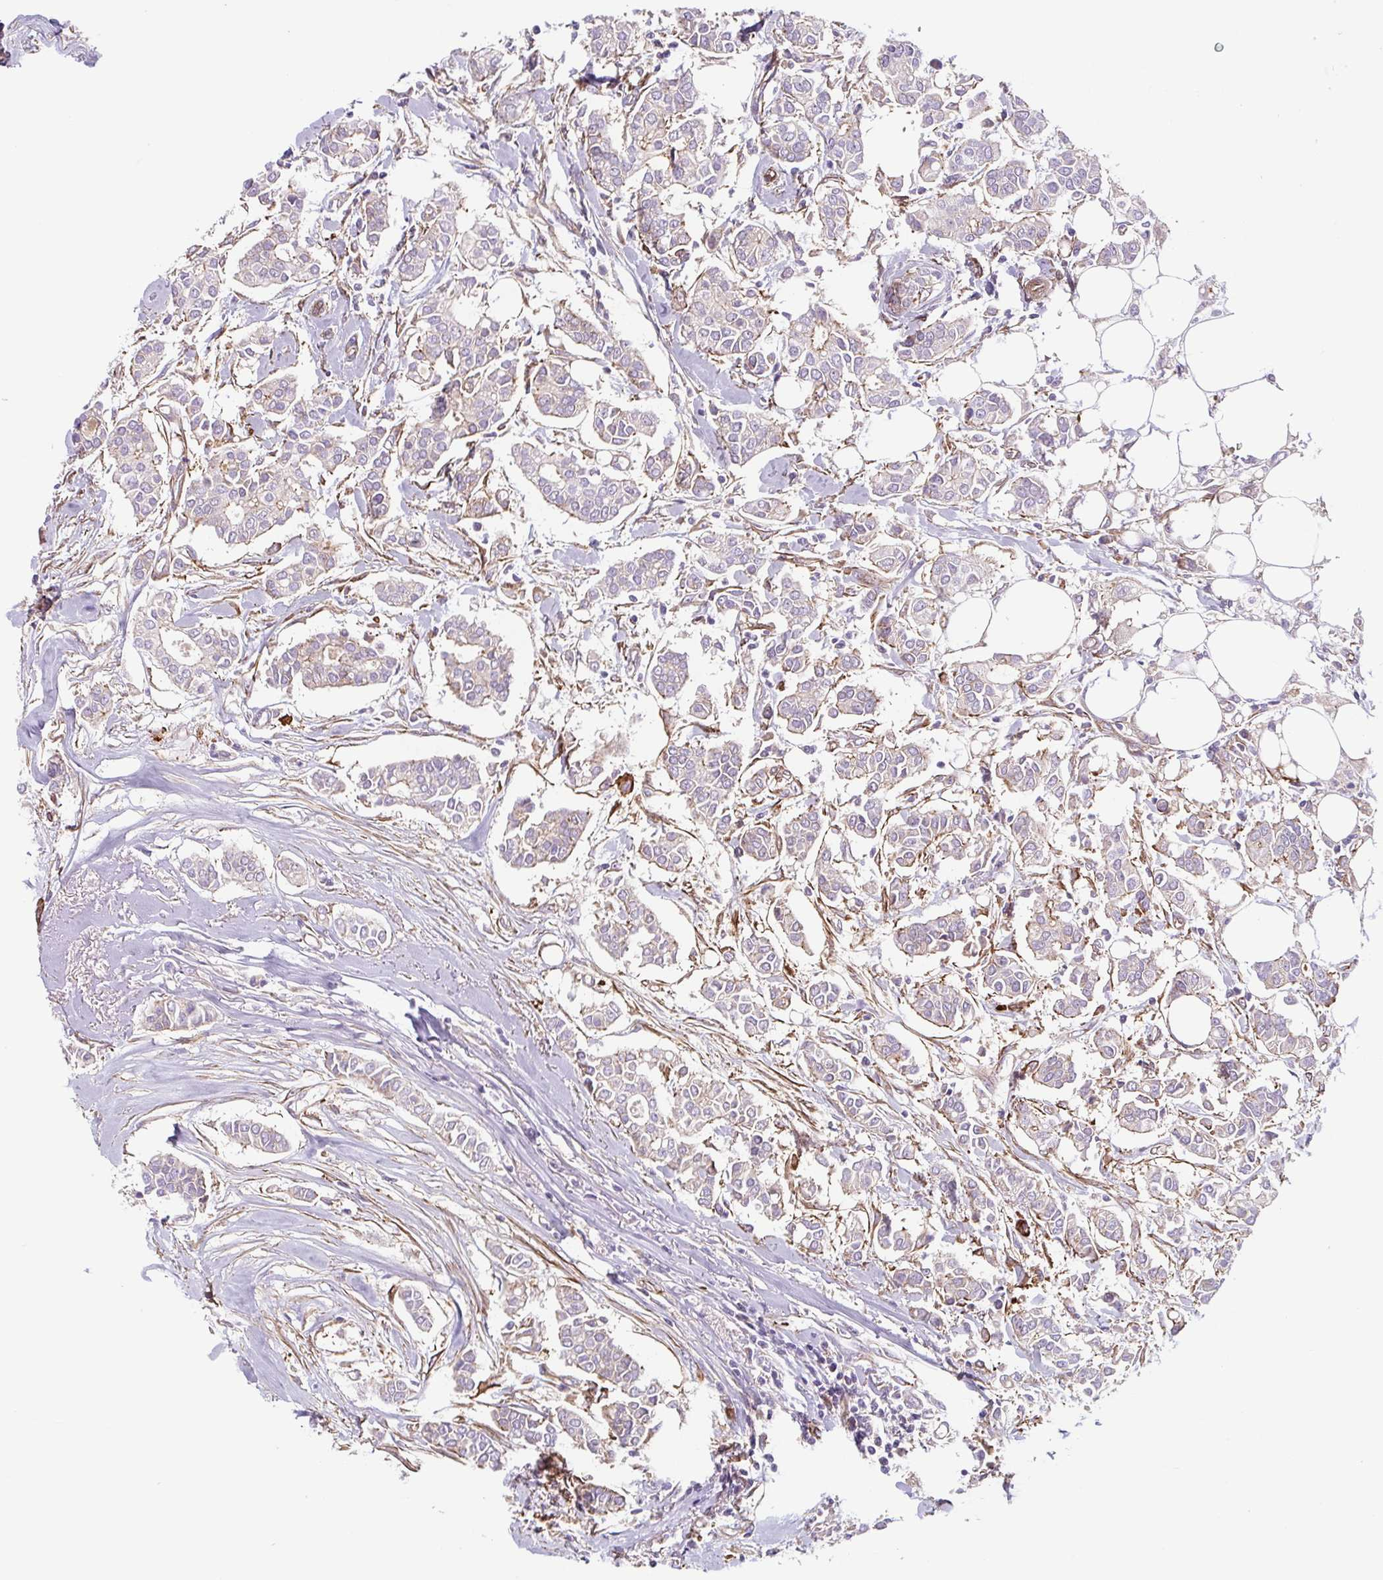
{"staining": {"intensity": "negative", "quantity": "none", "location": "none"}, "tissue": "breast cancer", "cell_type": "Tumor cells", "image_type": "cancer", "snomed": [{"axis": "morphology", "description": "Duct carcinoma"}, {"axis": "topography", "description": "Breast"}], "caption": "Immunohistochemical staining of invasive ductal carcinoma (breast) displays no significant expression in tumor cells.", "gene": "DHFR2", "patient": {"sex": "female", "age": 84}}